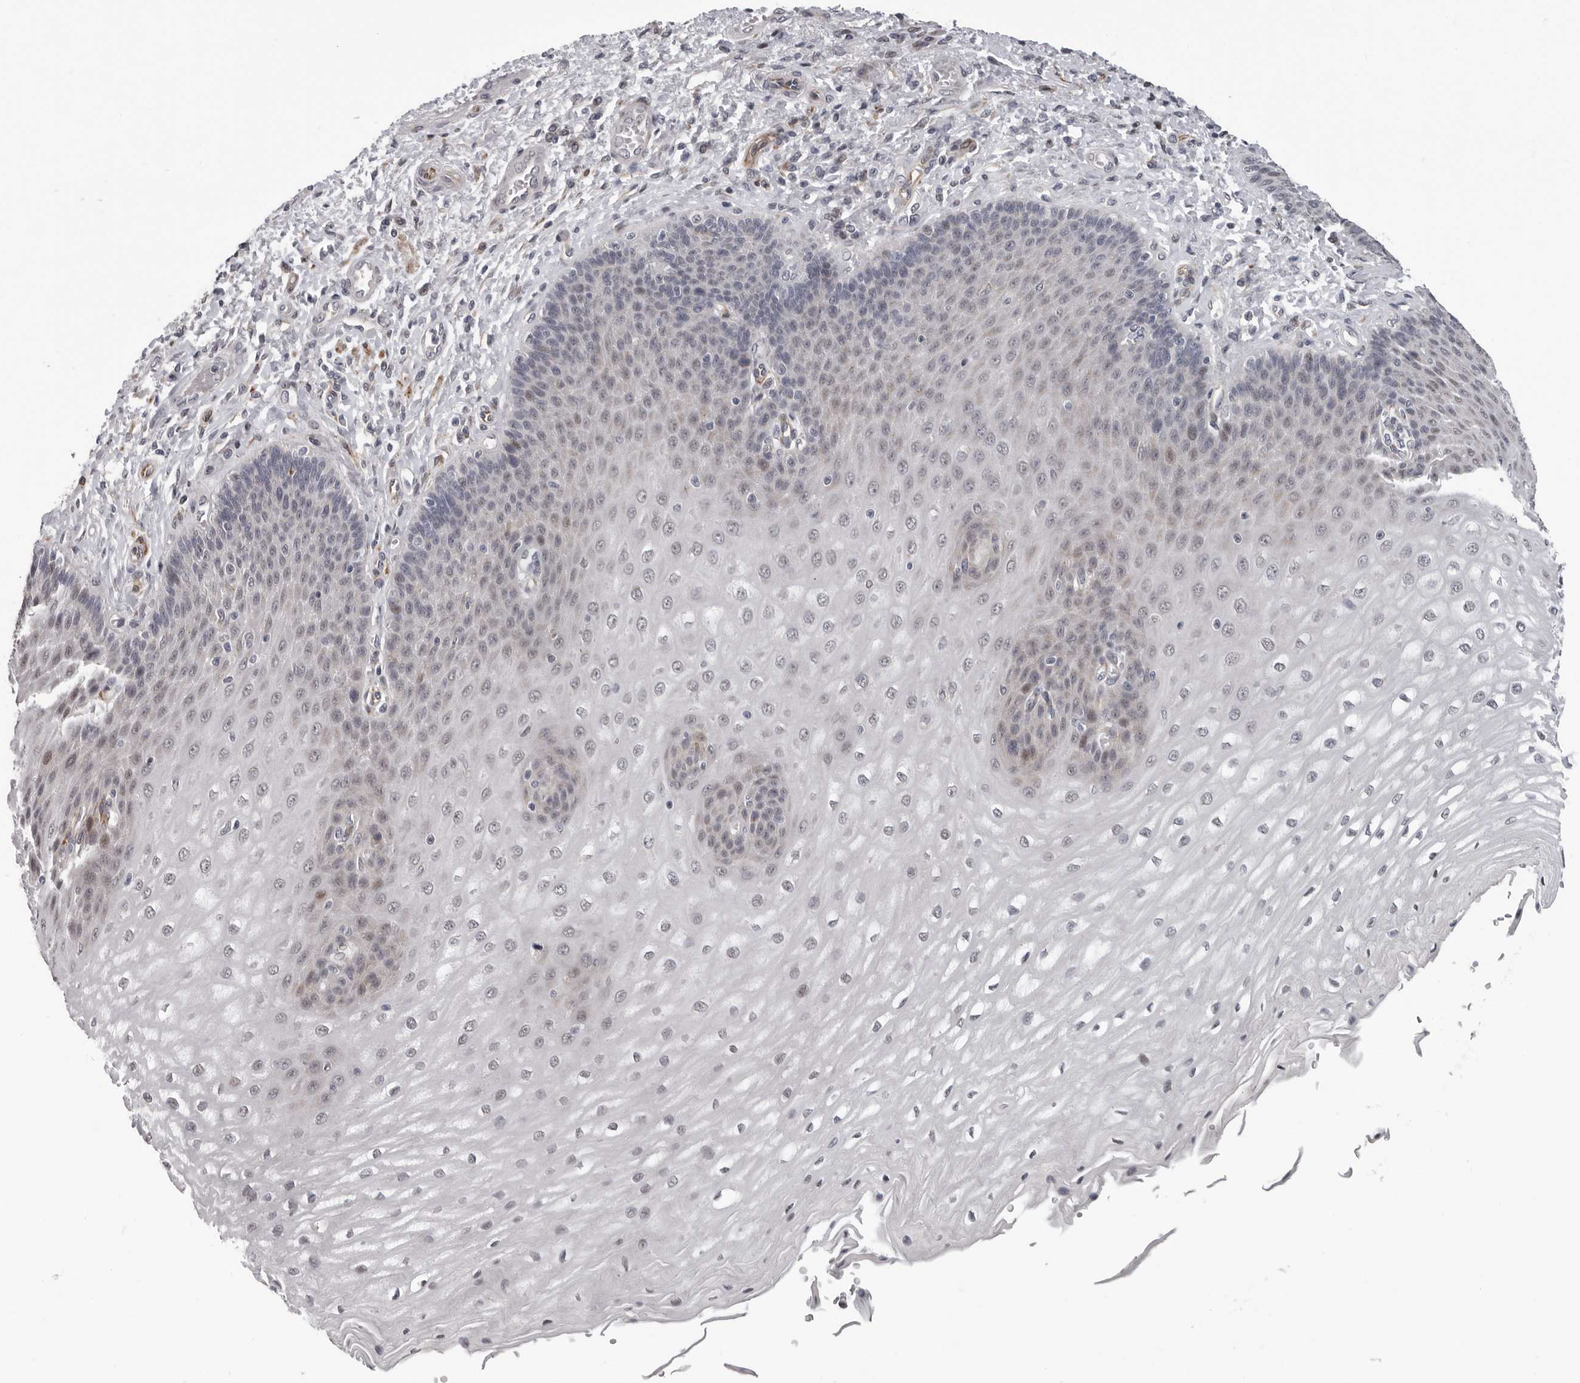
{"staining": {"intensity": "moderate", "quantity": "<25%", "location": "nuclear"}, "tissue": "esophagus", "cell_type": "Squamous epithelial cells", "image_type": "normal", "snomed": [{"axis": "morphology", "description": "Normal tissue, NOS"}, {"axis": "topography", "description": "Esophagus"}], "caption": "A photomicrograph of human esophagus stained for a protein shows moderate nuclear brown staining in squamous epithelial cells.", "gene": "RALGPS2", "patient": {"sex": "male", "age": 54}}